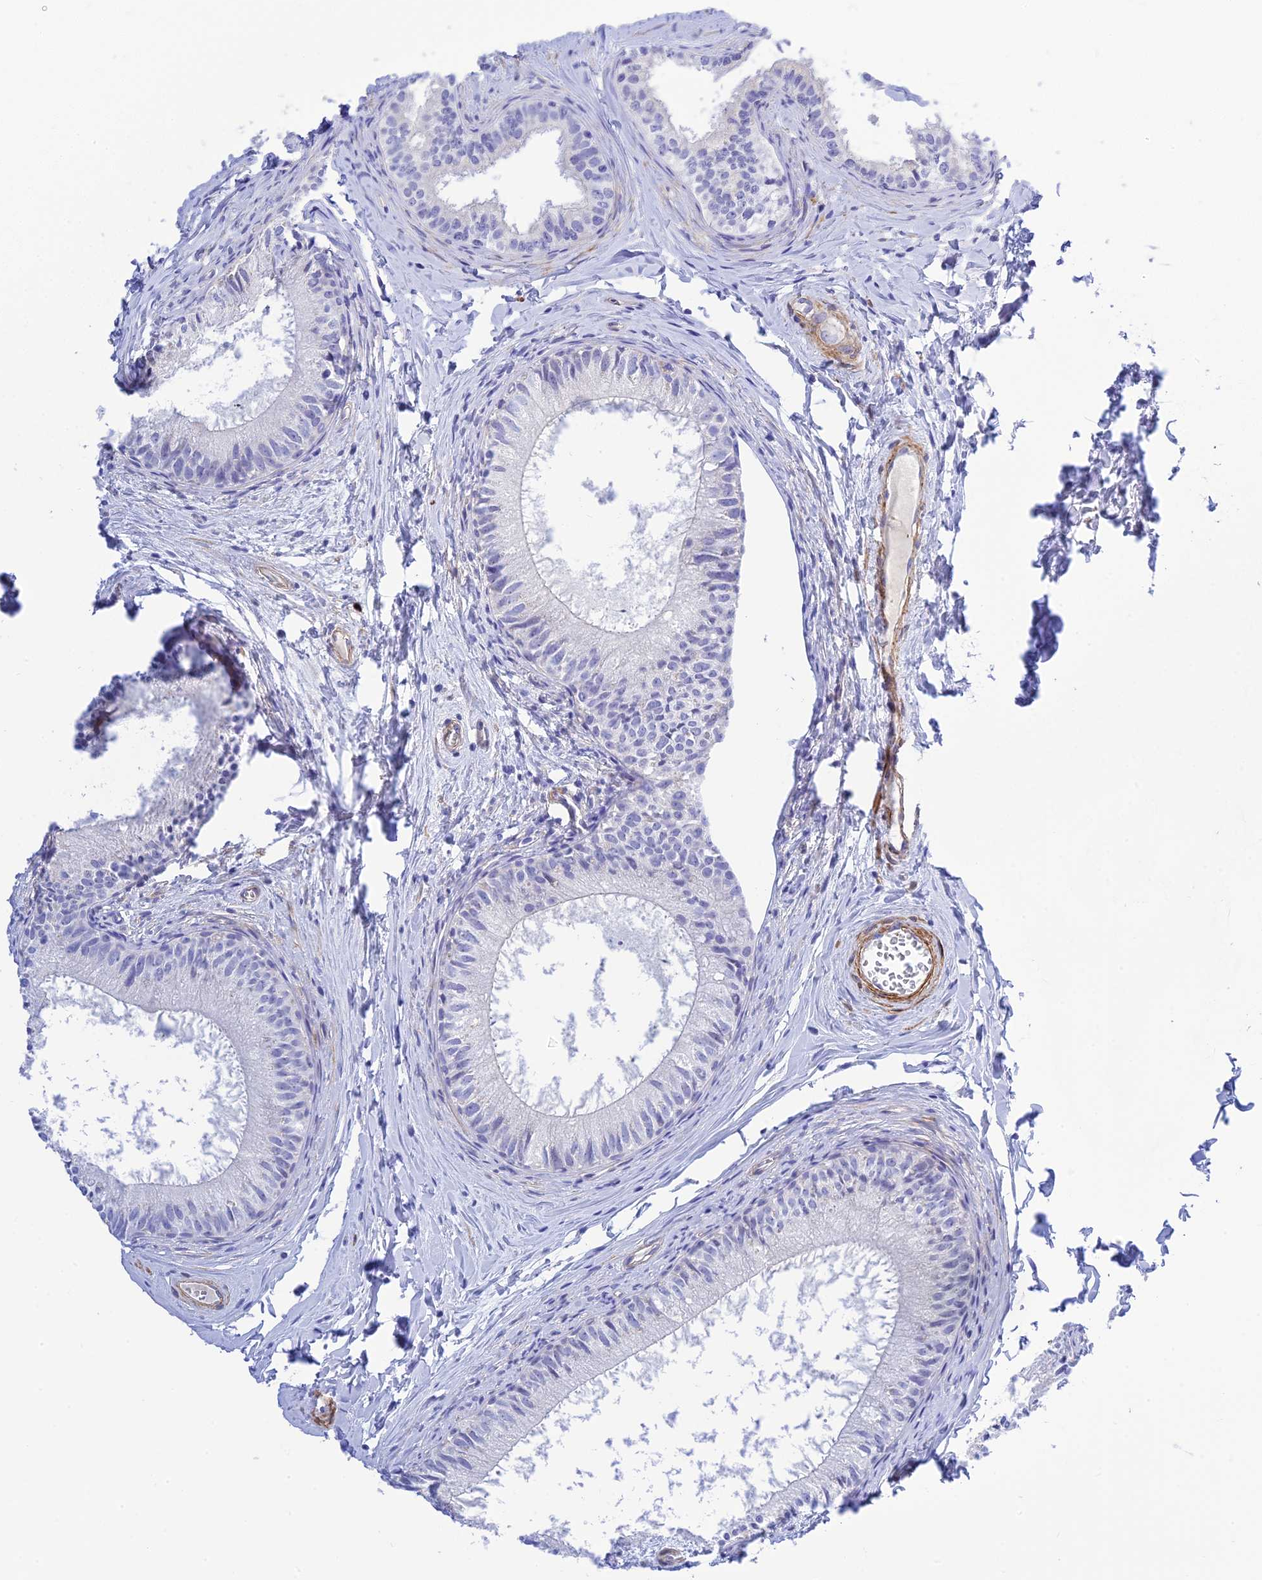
{"staining": {"intensity": "negative", "quantity": "none", "location": "none"}, "tissue": "epididymis", "cell_type": "Glandular cells", "image_type": "normal", "snomed": [{"axis": "morphology", "description": "Normal tissue, NOS"}, {"axis": "topography", "description": "Epididymis"}], "caption": "High power microscopy image of an immunohistochemistry photomicrograph of normal epididymis, revealing no significant expression in glandular cells.", "gene": "ZDHHC16", "patient": {"sex": "male", "age": 34}}